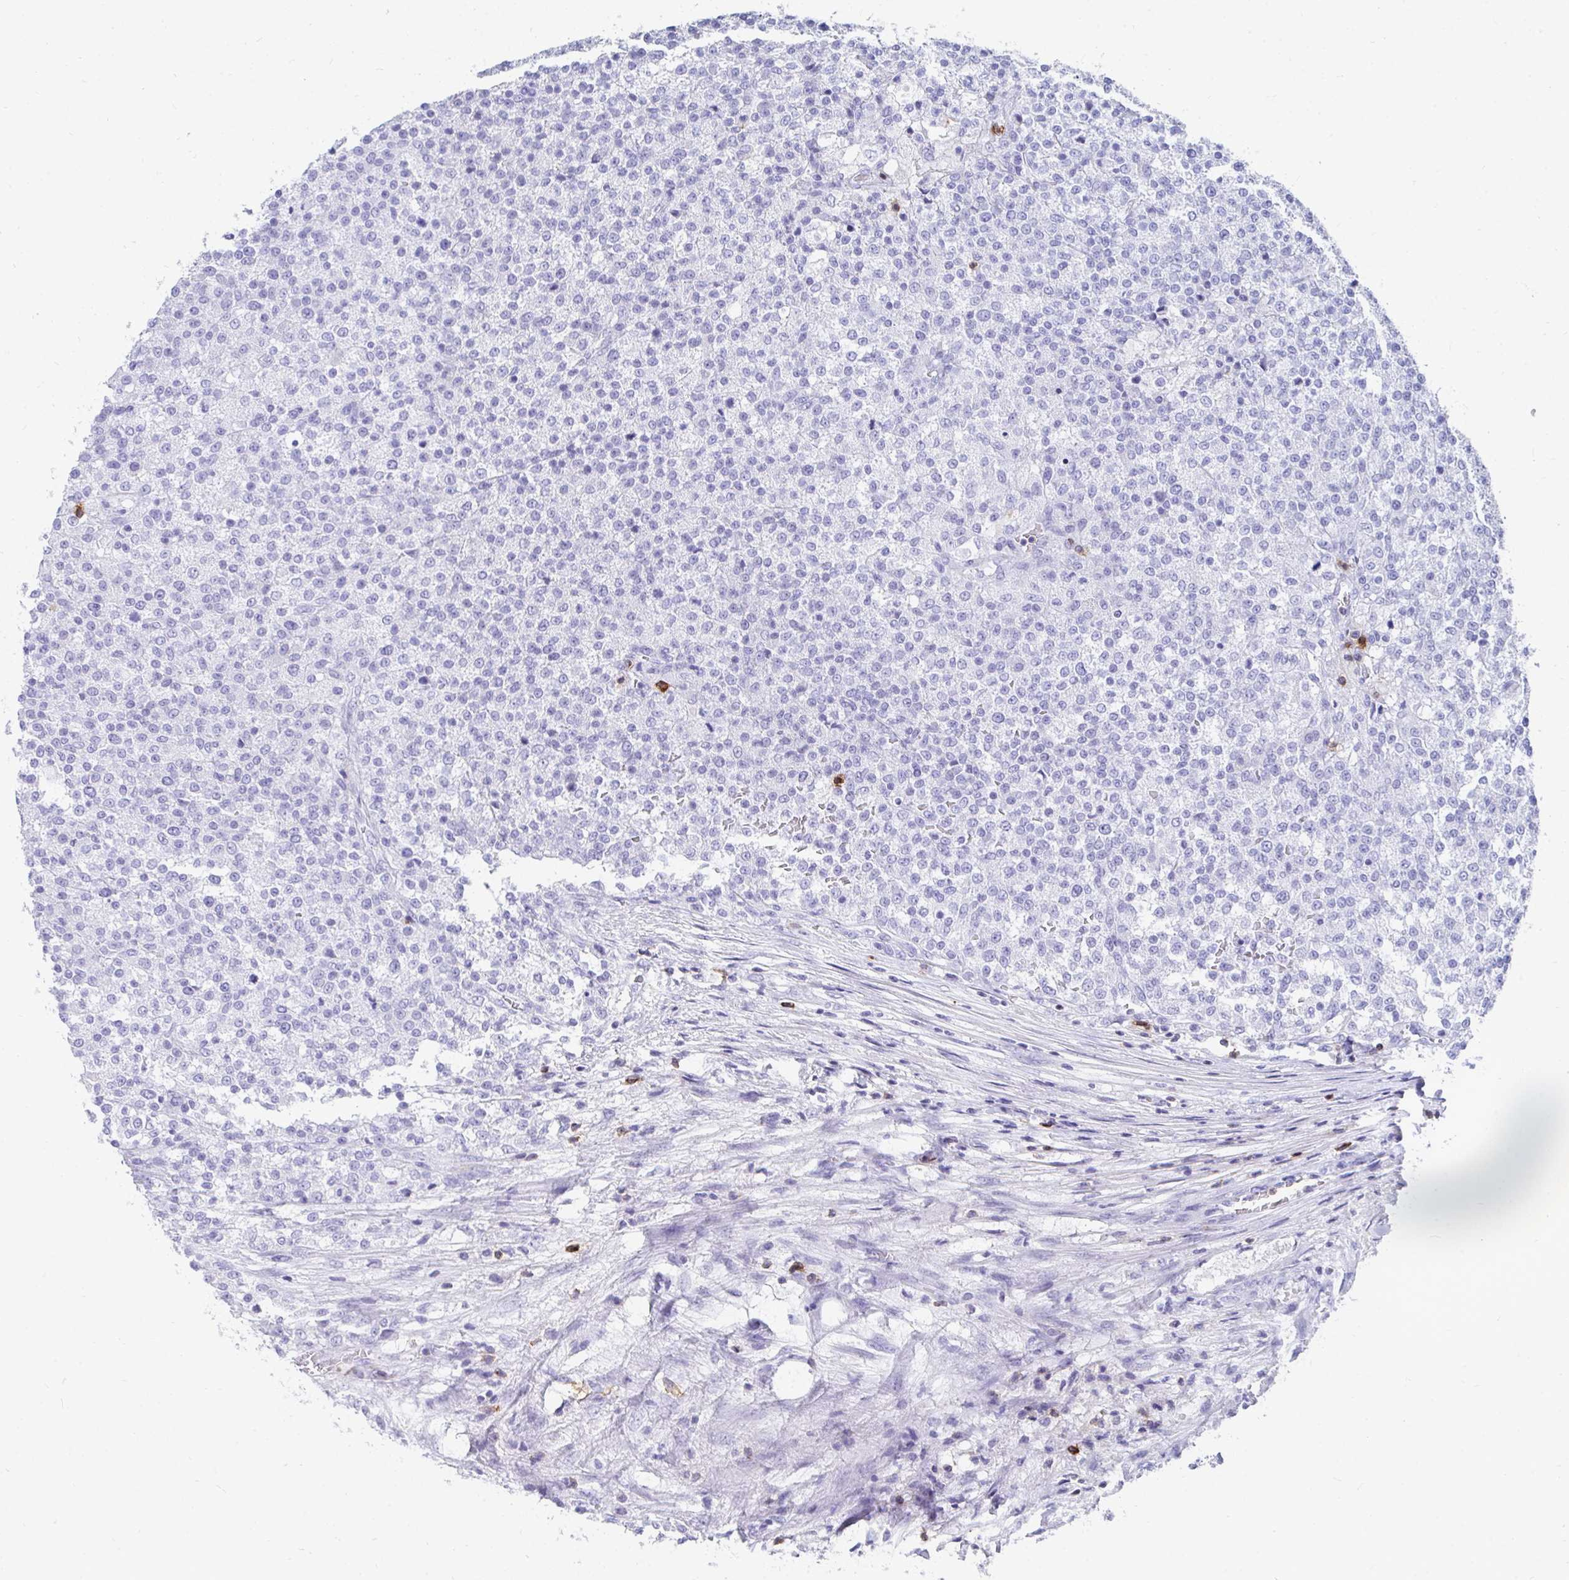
{"staining": {"intensity": "negative", "quantity": "none", "location": "none"}, "tissue": "testis cancer", "cell_type": "Tumor cells", "image_type": "cancer", "snomed": [{"axis": "morphology", "description": "Seminoma, NOS"}, {"axis": "topography", "description": "Testis"}], "caption": "The micrograph exhibits no staining of tumor cells in seminoma (testis).", "gene": "CD7", "patient": {"sex": "male", "age": 59}}